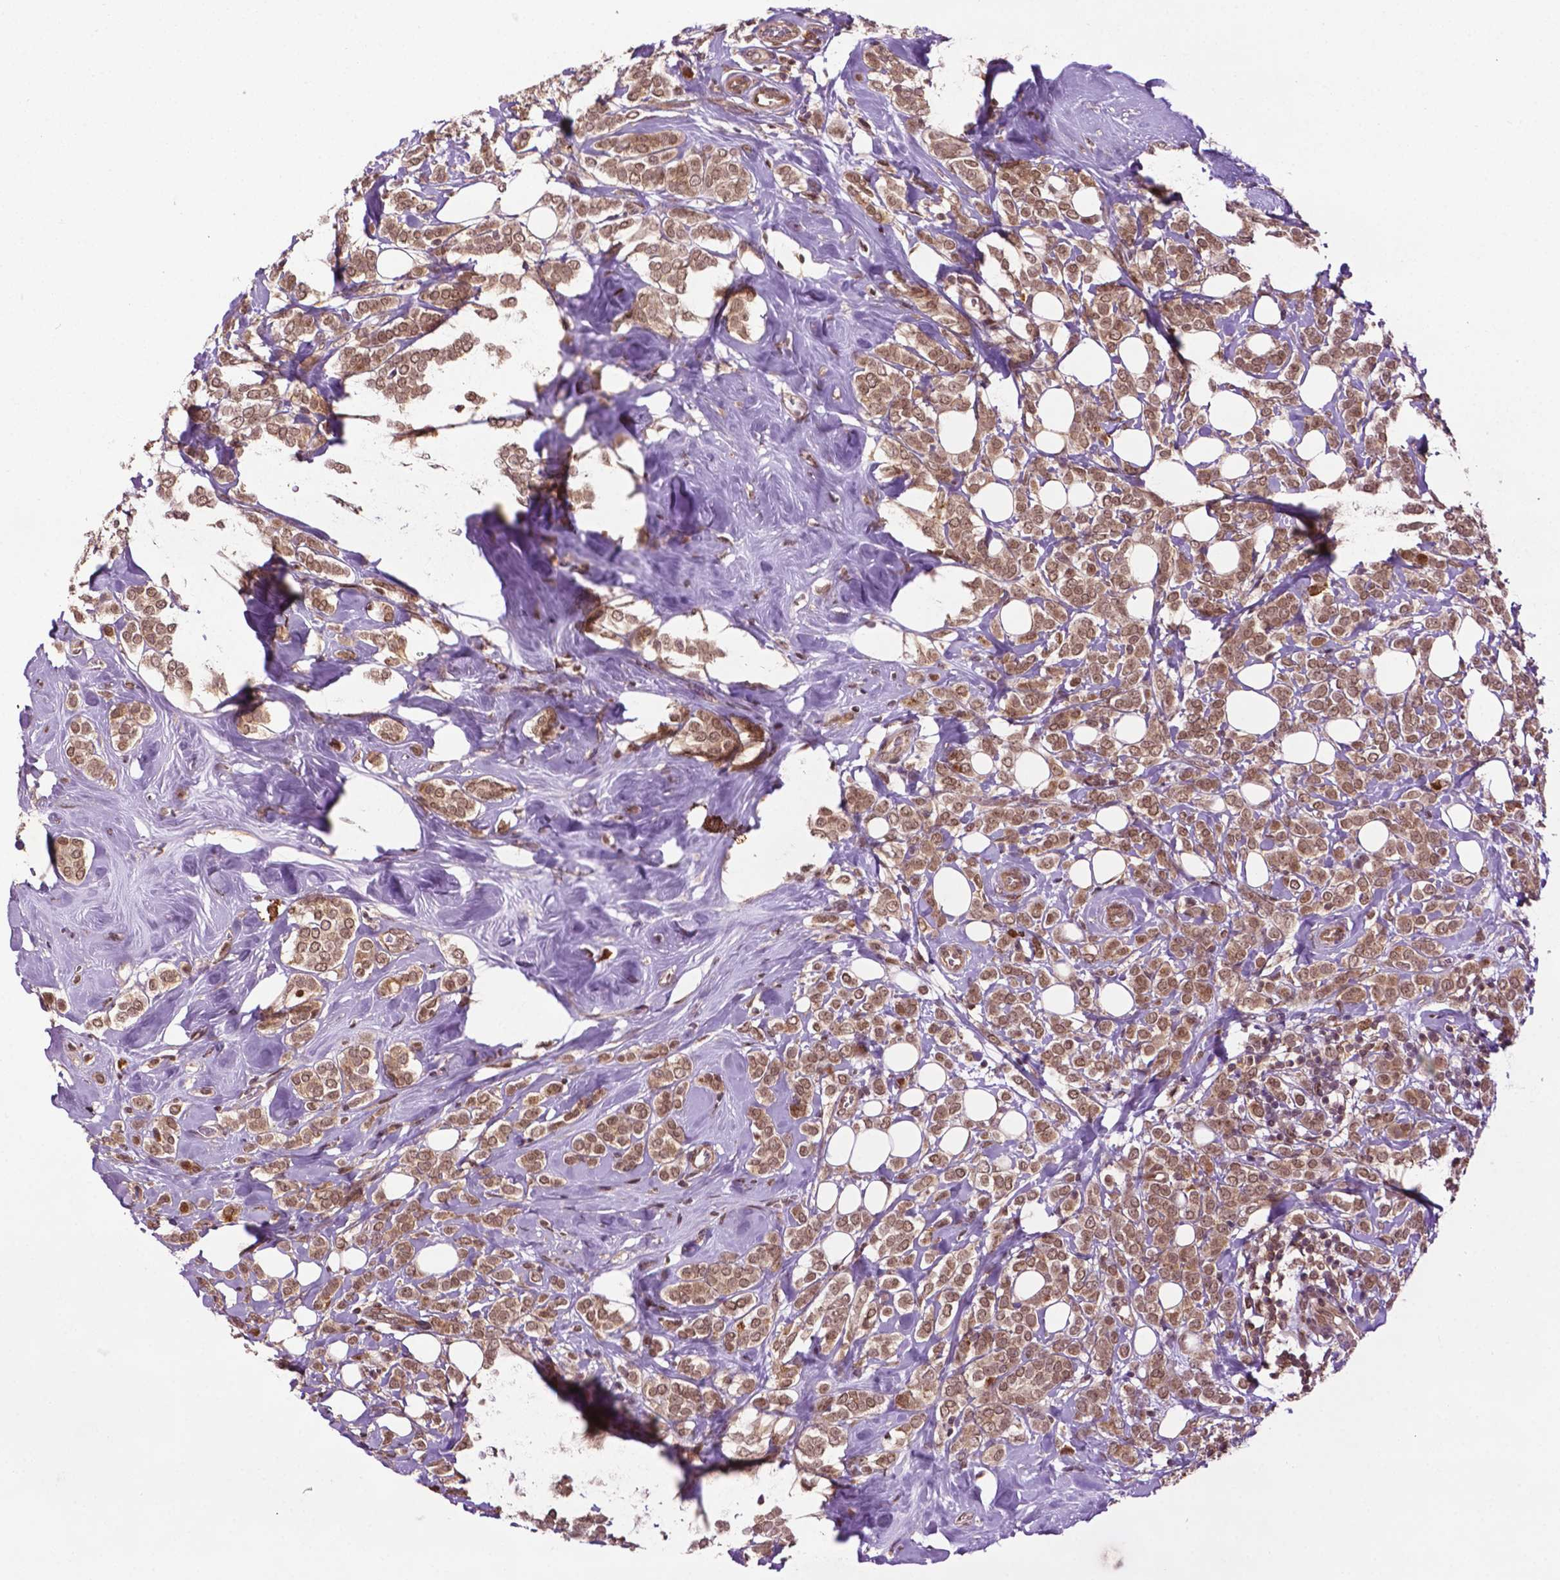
{"staining": {"intensity": "moderate", "quantity": ">75%", "location": "cytoplasmic/membranous"}, "tissue": "breast cancer", "cell_type": "Tumor cells", "image_type": "cancer", "snomed": [{"axis": "morphology", "description": "Lobular carcinoma"}, {"axis": "topography", "description": "Breast"}], "caption": "This histopathology image exhibits immunohistochemistry staining of human breast cancer, with medium moderate cytoplasmic/membranous positivity in approximately >75% of tumor cells.", "gene": "TMX2", "patient": {"sex": "female", "age": 49}}